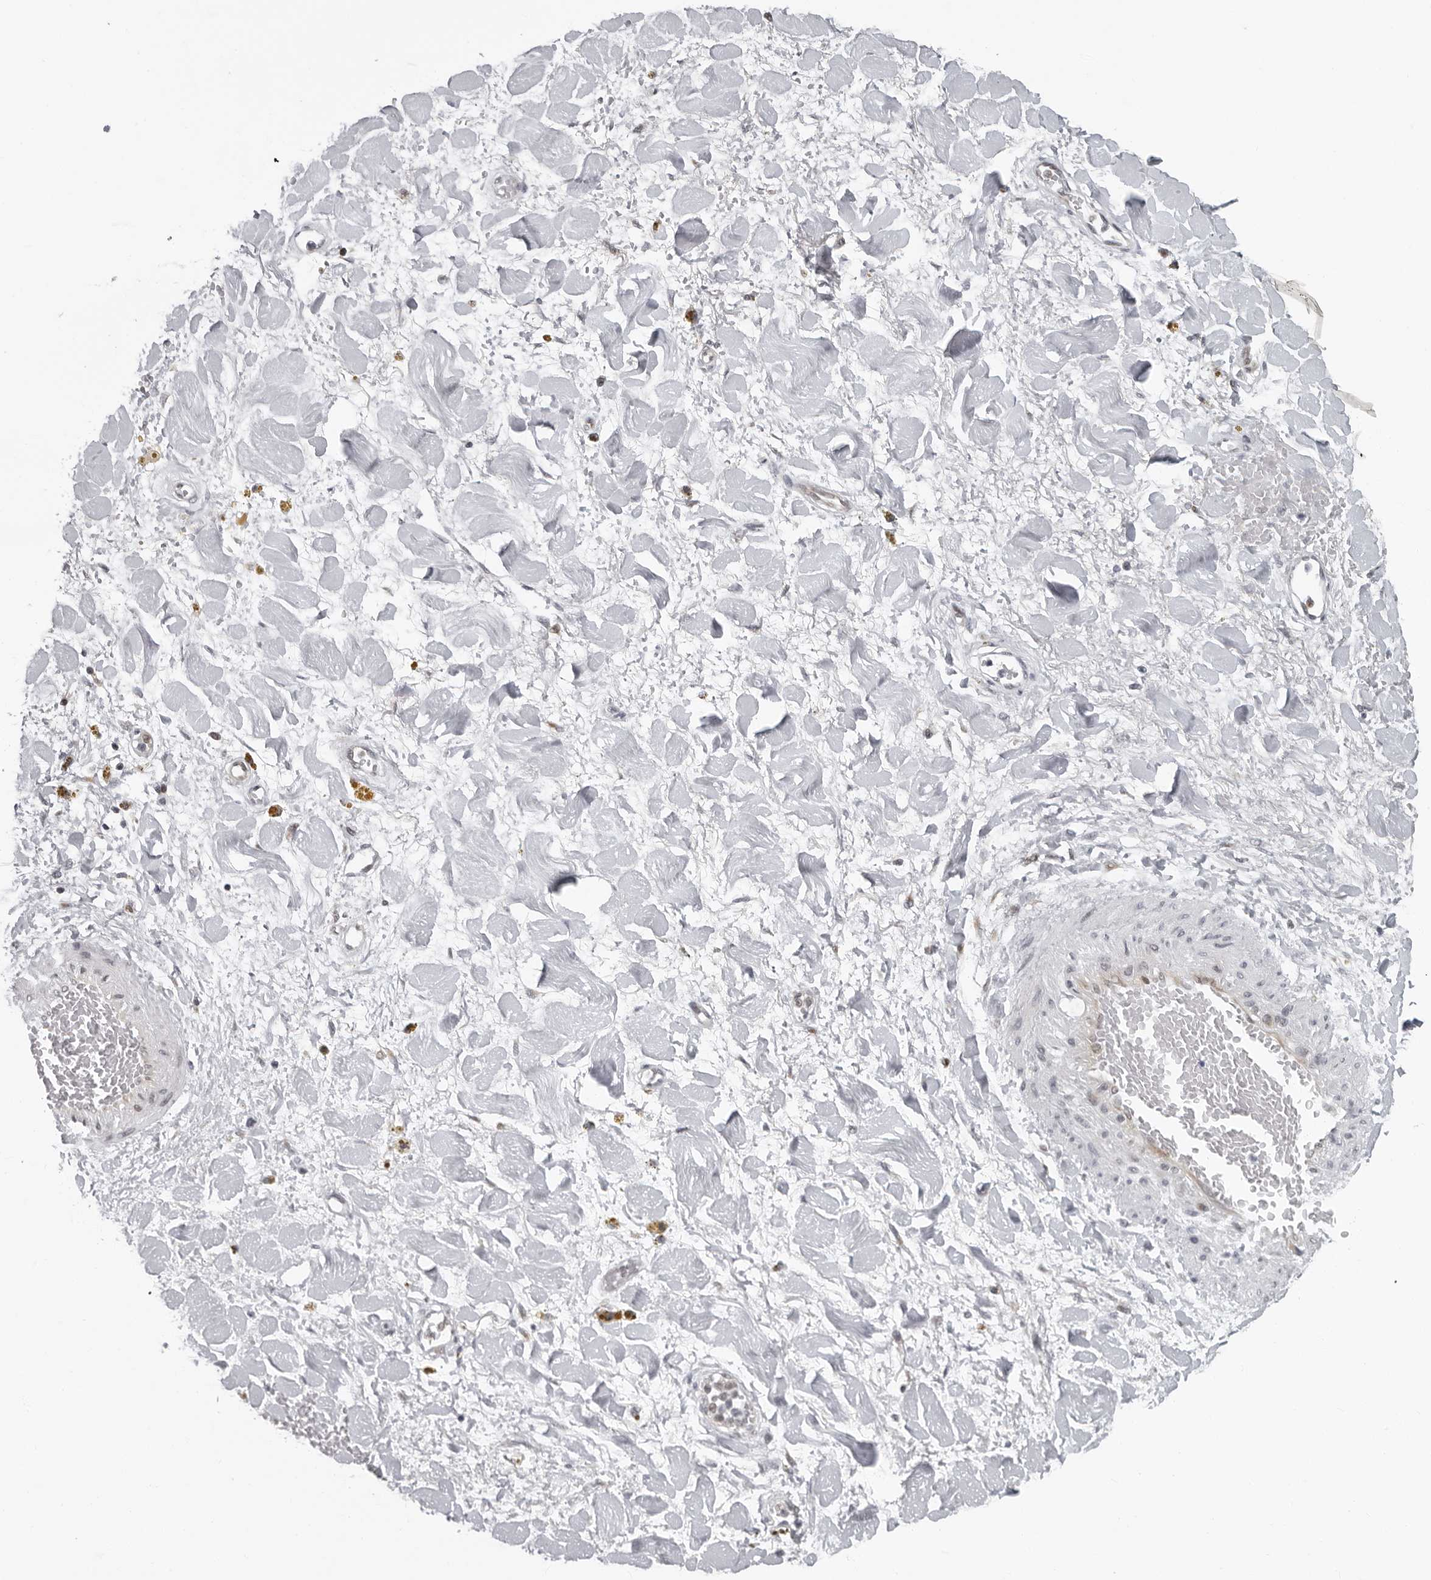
{"staining": {"intensity": "negative", "quantity": "none", "location": "none"}, "tissue": "adipose tissue", "cell_type": "Adipocytes", "image_type": "normal", "snomed": [{"axis": "morphology", "description": "Normal tissue, NOS"}, {"axis": "topography", "description": "Kidney"}, {"axis": "topography", "description": "Peripheral nerve tissue"}], "caption": "The micrograph reveals no staining of adipocytes in unremarkable adipose tissue. Brightfield microscopy of immunohistochemistry stained with DAB (3,3'-diaminobenzidine) (brown) and hematoxylin (blue), captured at high magnification.", "gene": "PIP4K2C", "patient": {"sex": "male", "age": 7}}